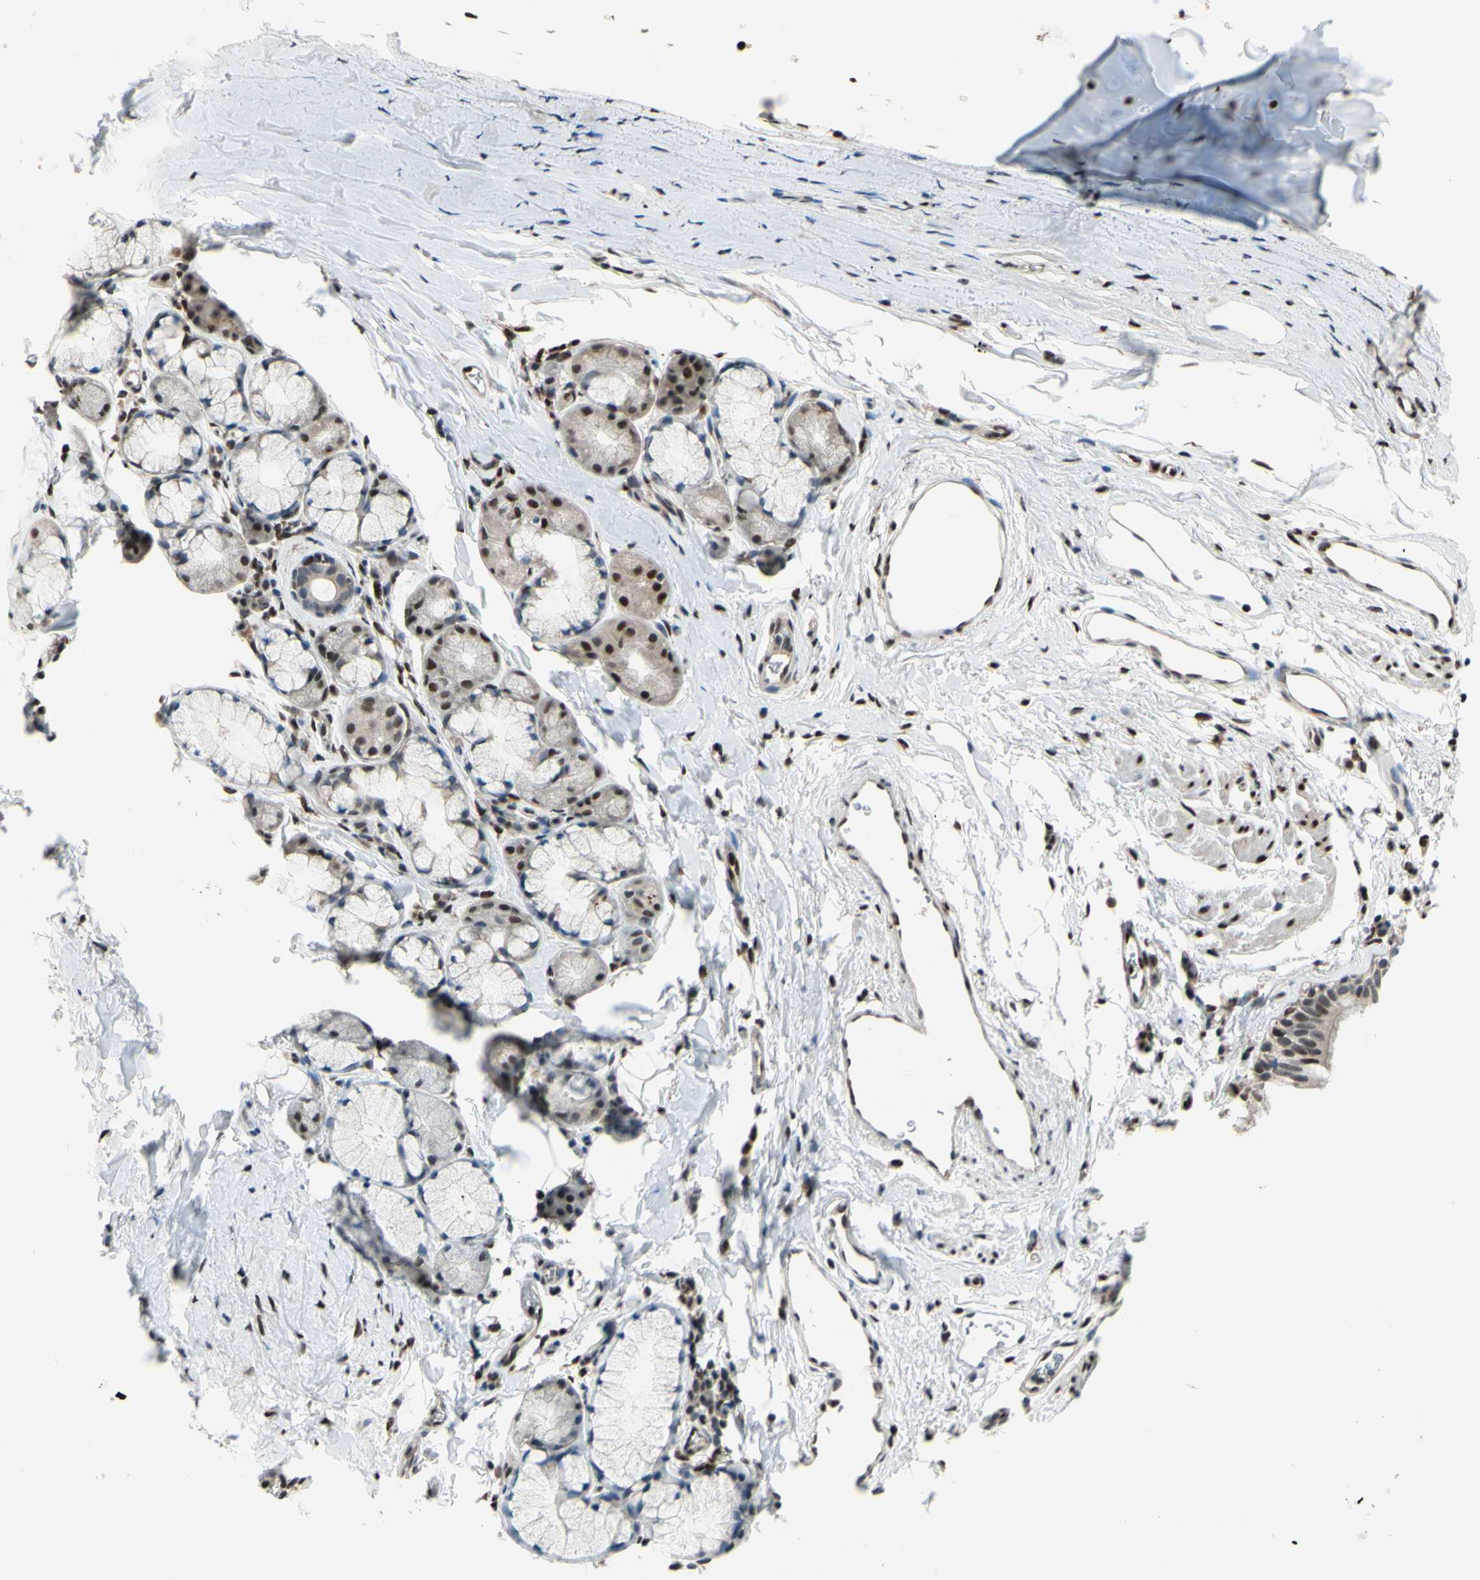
{"staining": {"intensity": "weak", "quantity": ">75%", "location": "cytoplasmic/membranous,nuclear"}, "tissue": "bronchus", "cell_type": "Respiratory epithelial cells", "image_type": "normal", "snomed": [{"axis": "morphology", "description": "Normal tissue, NOS"}, {"axis": "morphology", "description": "Malignant melanoma, Metastatic site"}, {"axis": "topography", "description": "Bronchus"}, {"axis": "topography", "description": "Lung"}], "caption": "About >75% of respiratory epithelial cells in unremarkable bronchus reveal weak cytoplasmic/membranous,nuclear protein expression as visualized by brown immunohistochemical staining.", "gene": "FKBP5", "patient": {"sex": "male", "age": 64}}